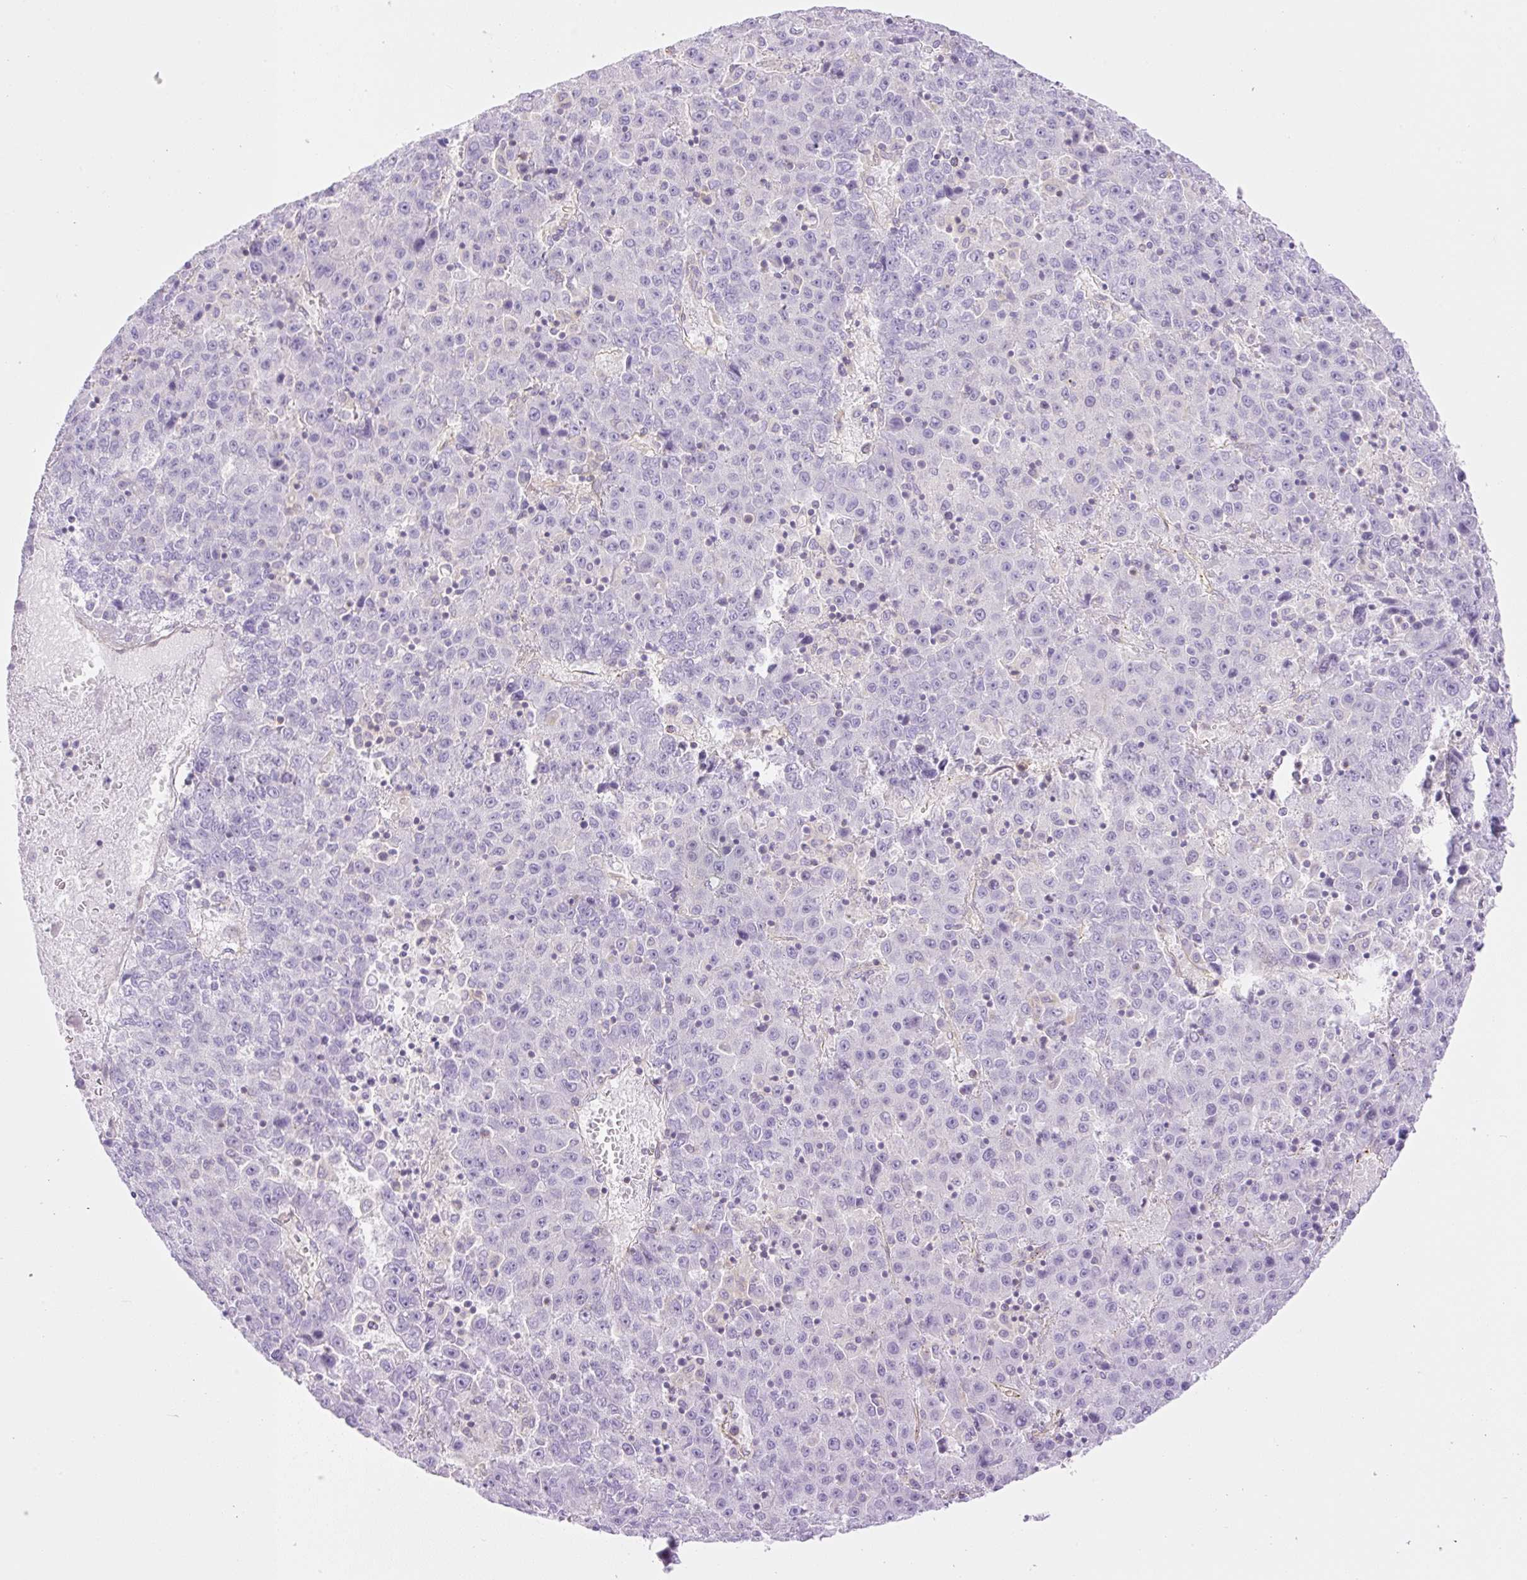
{"staining": {"intensity": "negative", "quantity": "none", "location": "none"}, "tissue": "liver cancer", "cell_type": "Tumor cells", "image_type": "cancer", "snomed": [{"axis": "morphology", "description": "Carcinoma, Hepatocellular, NOS"}, {"axis": "topography", "description": "Liver"}], "caption": "This is a micrograph of immunohistochemistry (IHC) staining of liver cancer (hepatocellular carcinoma), which shows no positivity in tumor cells.", "gene": "EHD3", "patient": {"sex": "female", "age": 53}}